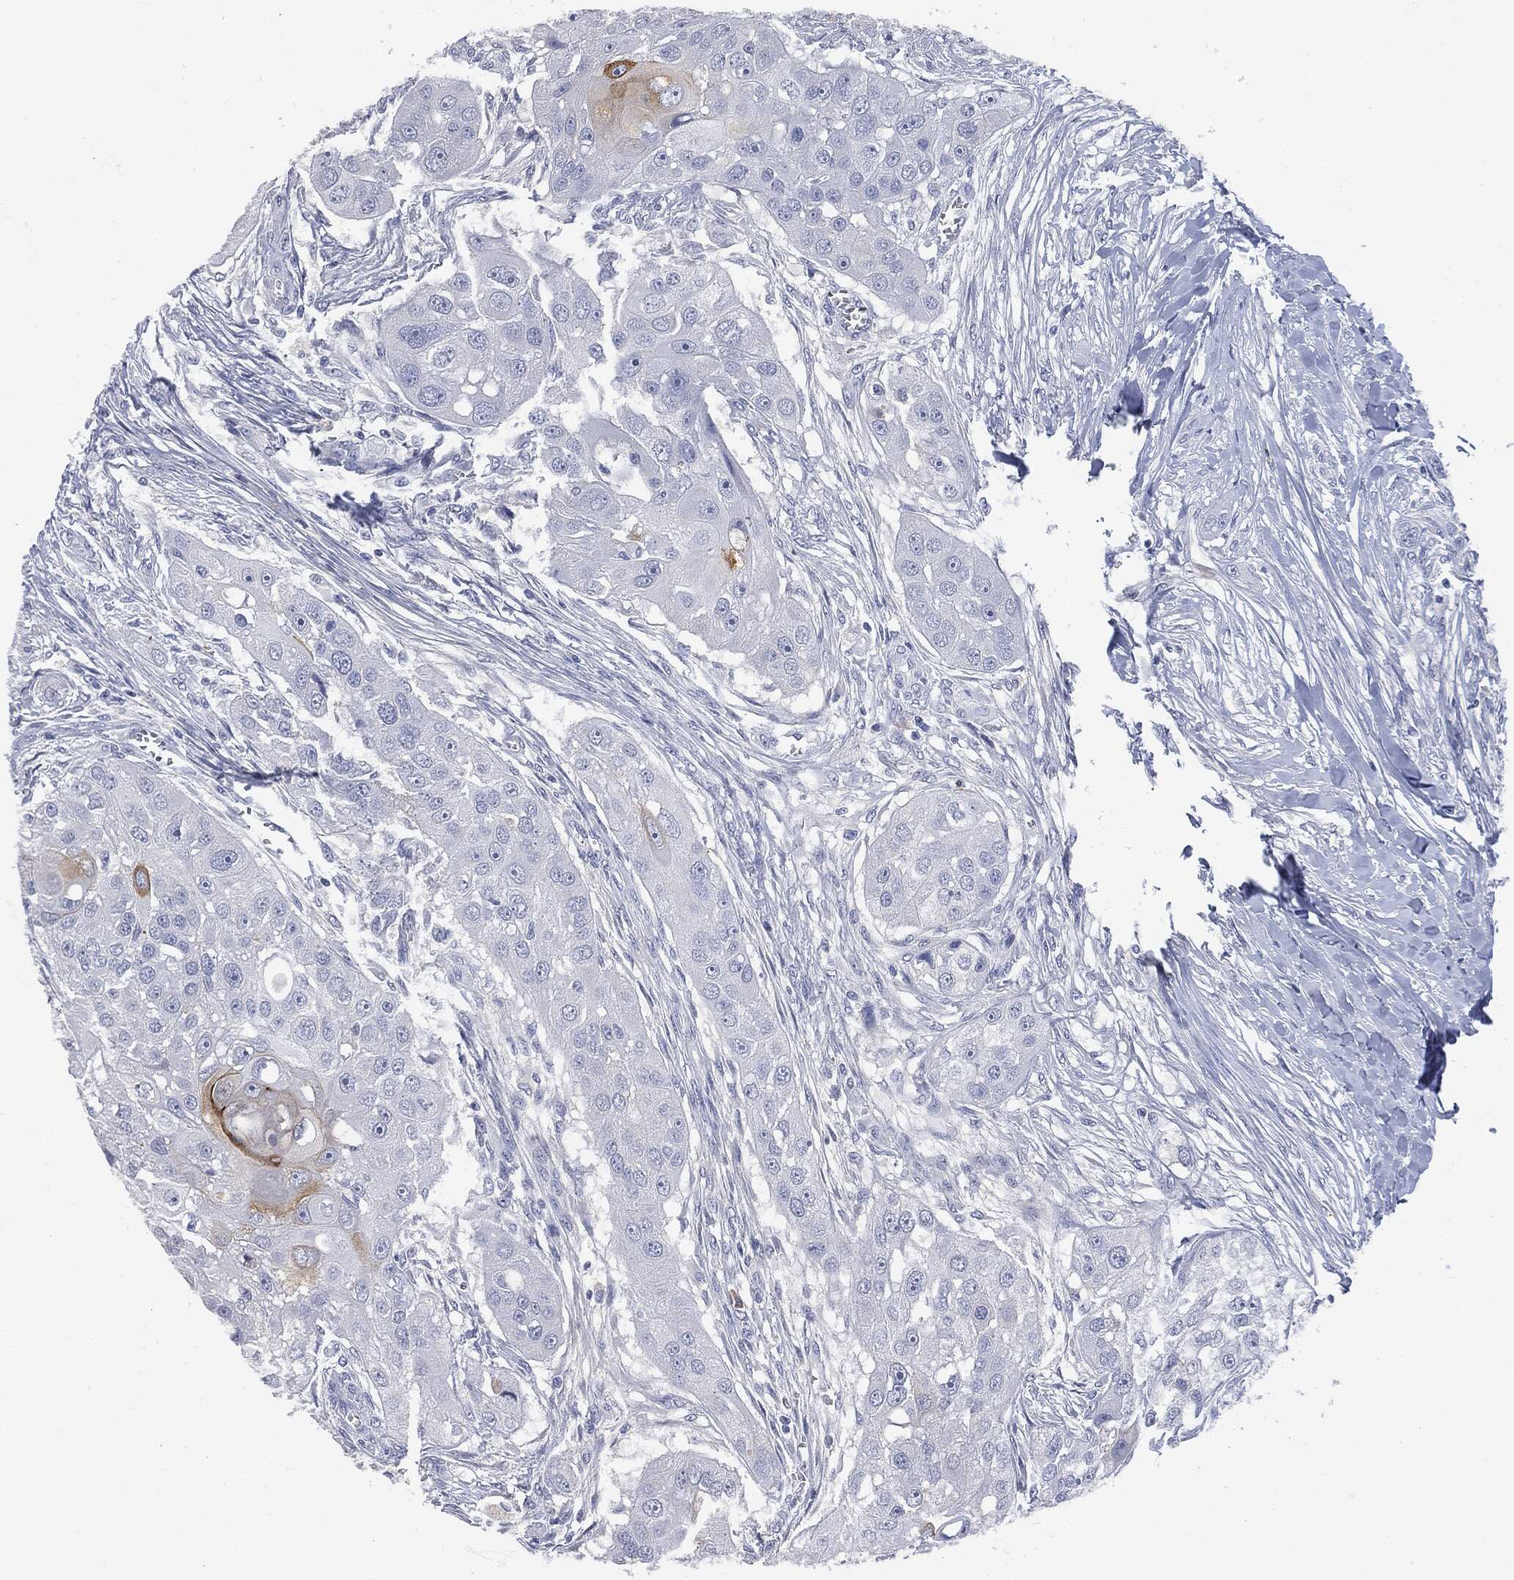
{"staining": {"intensity": "negative", "quantity": "none", "location": "none"}, "tissue": "head and neck cancer", "cell_type": "Tumor cells", "image_type": "cancer", "snomed": [{"axis": "morphology", "description": "Normal tissue, NOS"}, {"axis": "morphology", "description": "Squamous cell carcinoma, NOS"}, {"axis": "topography", "description": "Skeletal muscle"}, {"axis": "topography", "description": "Head-Neck"}], "caption": "Human head and neck squamous cell carcinoma stained for a protein using immunohistochemistry (IHC) demonstrates no positivity in tumor cells.", "gene": "BTK", "patient": {"sex": "male", "age": 51}}